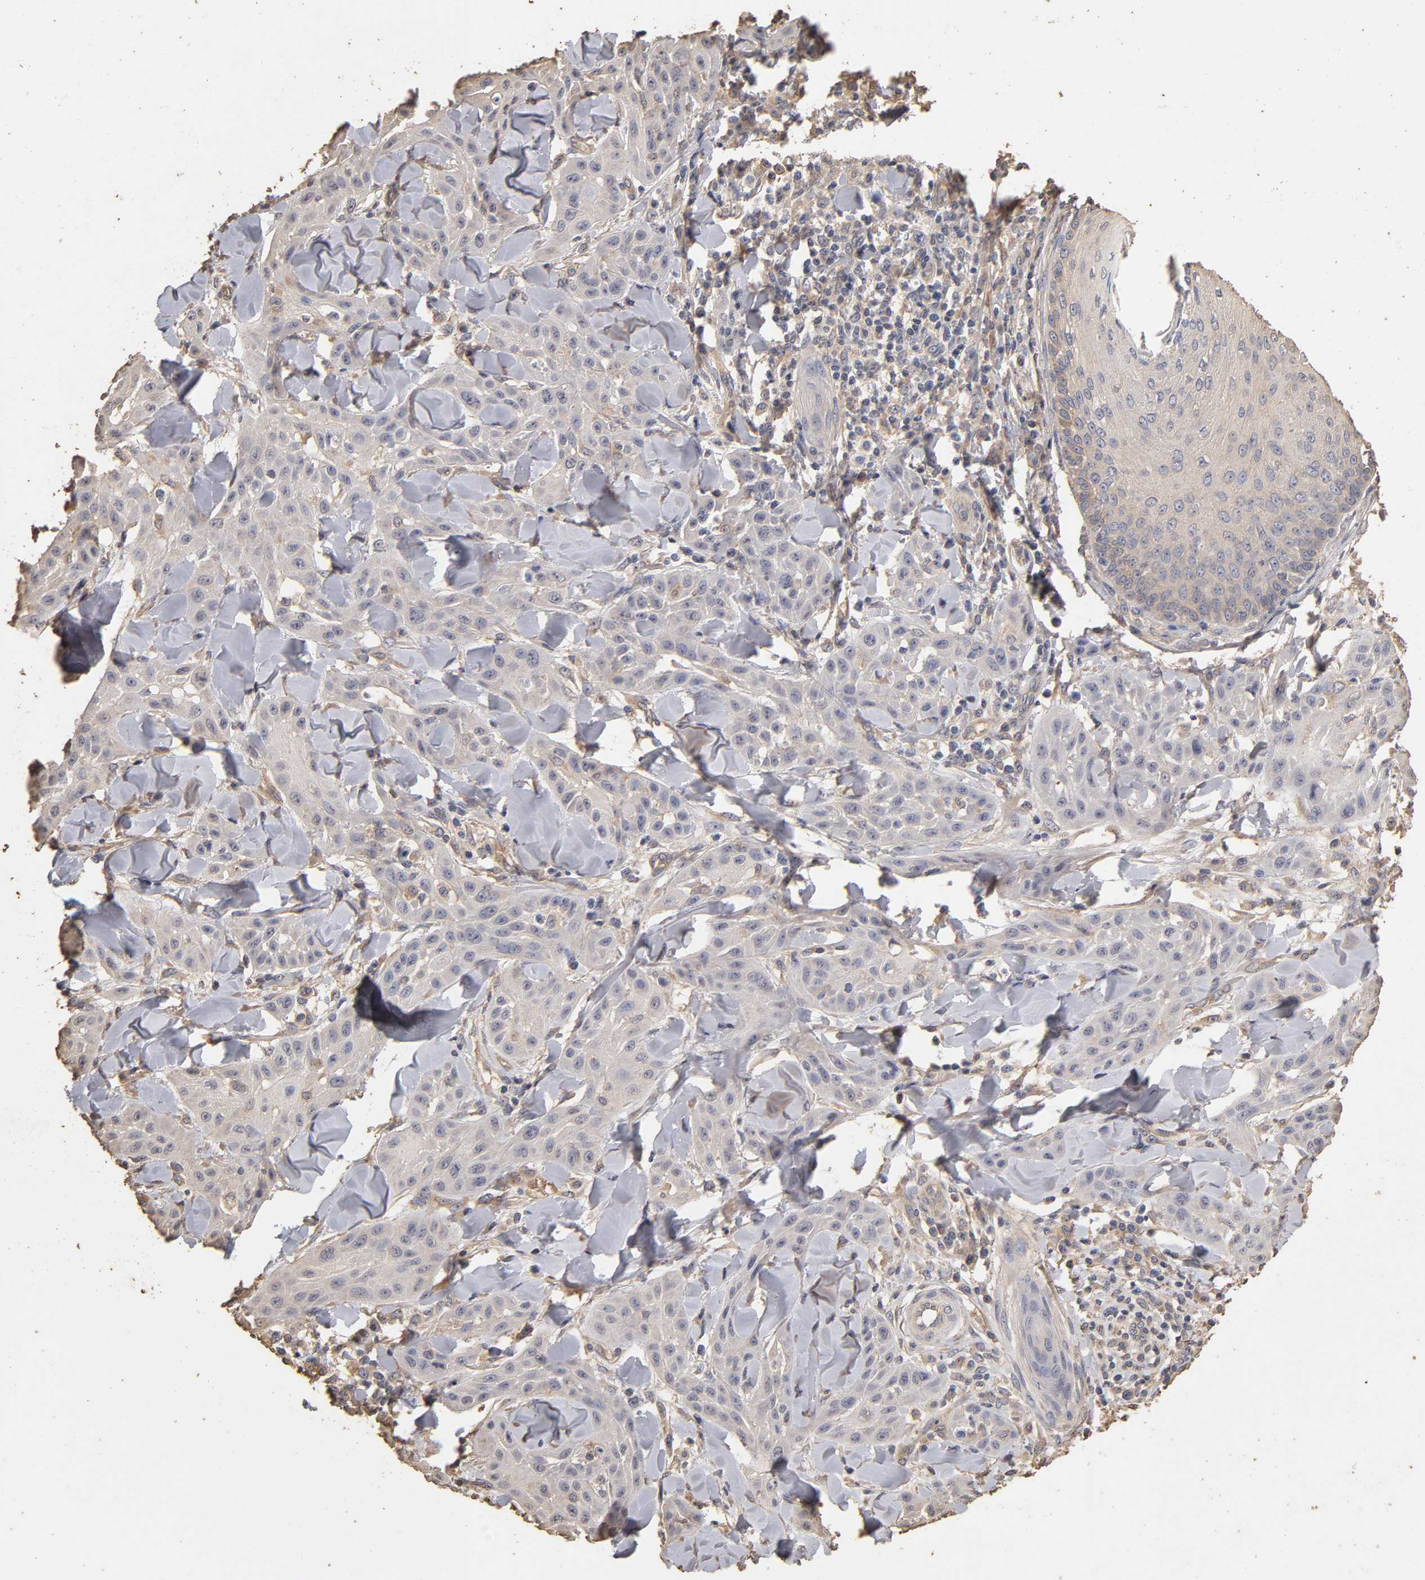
{"staining": {"intensity": "negative", "quantity": "none", "location": "none"}, "tissue": "skin cancer", "cell_type": "Tumor cells", "image_type": "cancer", "snomed": [{"axis": "morphology", "description": "Squamous cell carcinoma, NOS"}, {"axis": "topography", "description": "Skin"}], "caption": "Skin cancer (squamous cell carcinoma) stained for a protein using immunohistochemistry shows no staining tumor cells.", "gene": "VSIG4", "patient": {"sex": "male", "age": 24}}